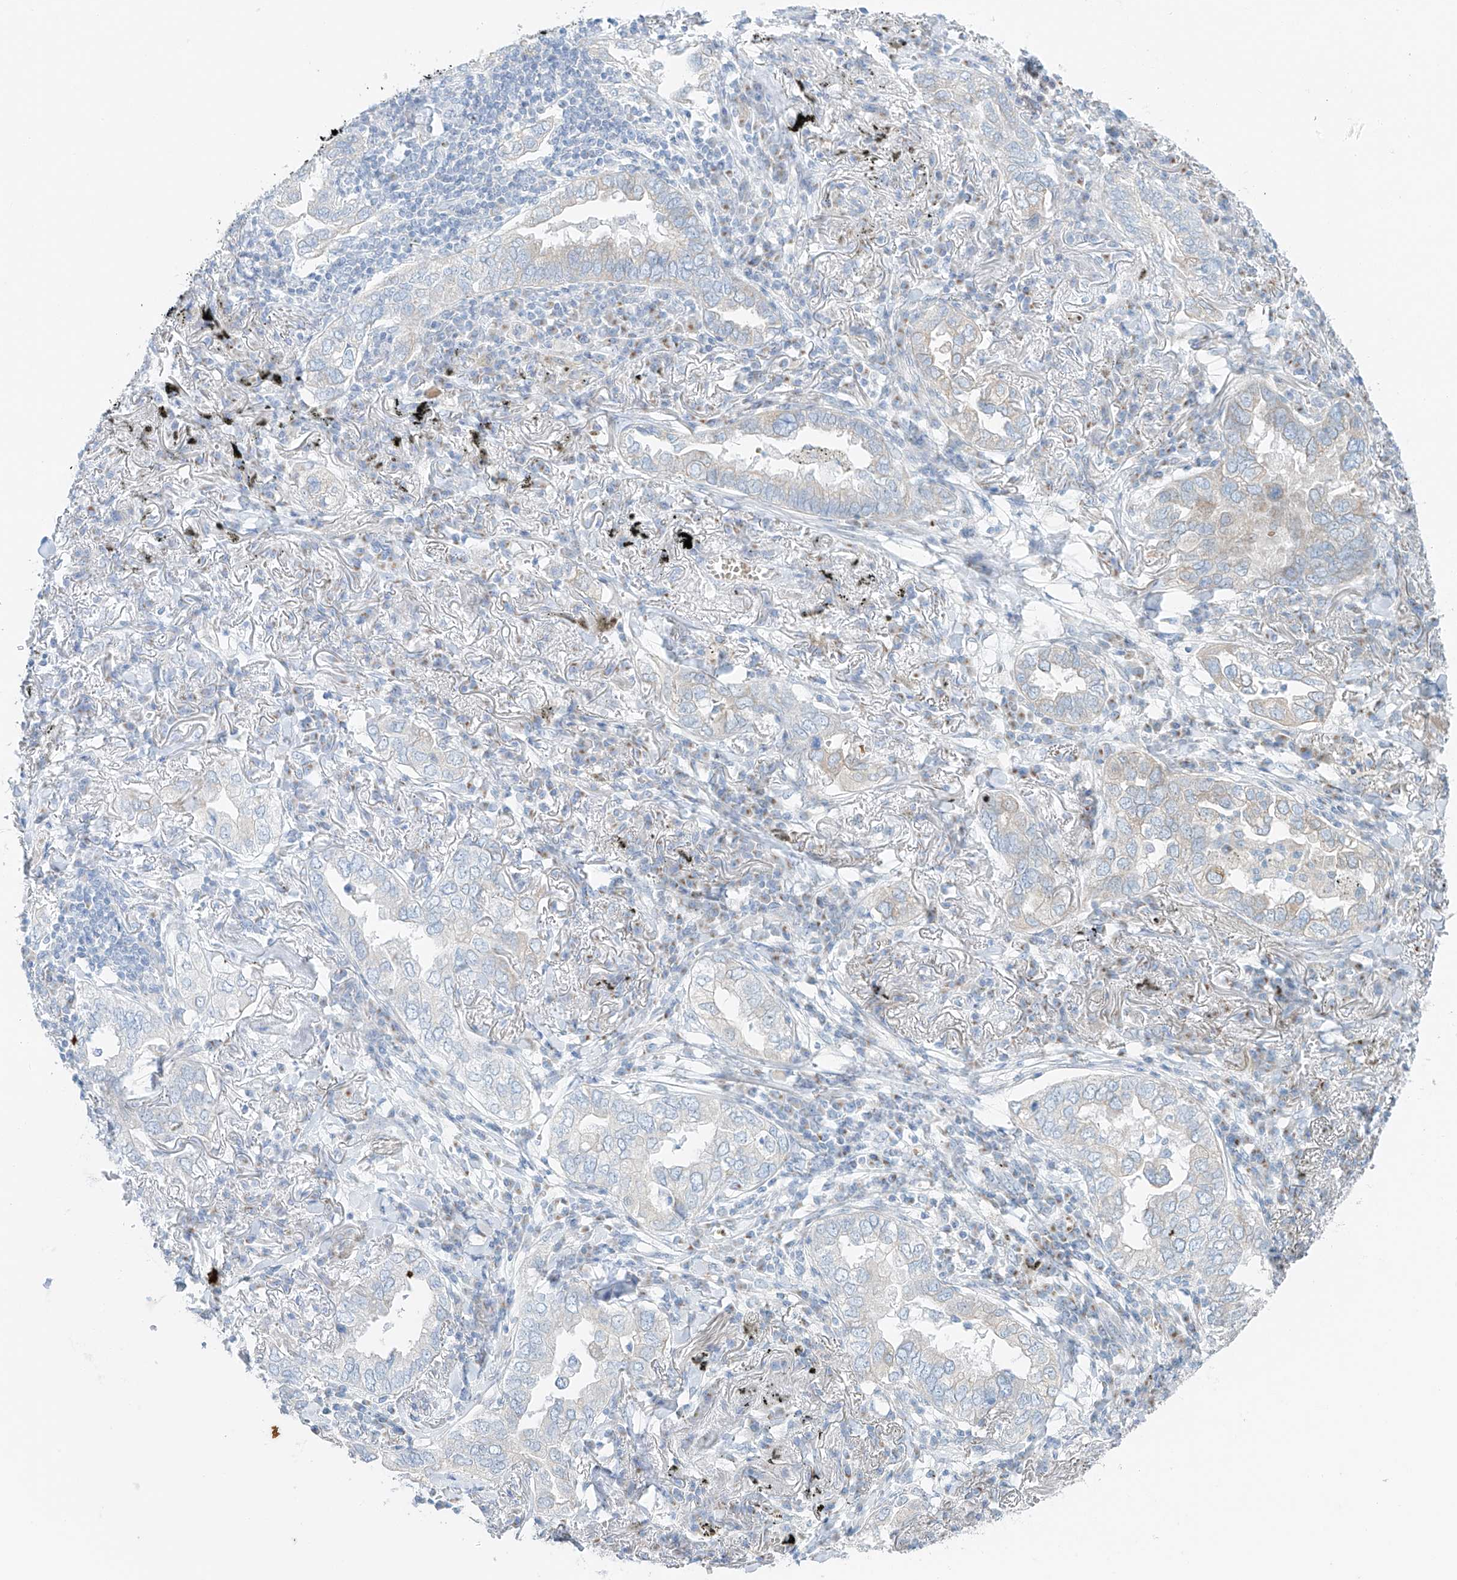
{"staining": {"intensity": "weak", "quantity": "<25%", "location": "cytoplasmic/membranous"}, "tissue": "lung cancer", "cell_type": "Tumor cells", "image_type": "cancer", "snomed": [{"axis": "morphology", "description": "Adenocarcinoma, NOS"}, {"axis": "topography", "description": "Lung"}], "caption": "This is an immunohistochemistry (IHC) image of adenocarcinoma (lung). There is no staining in tumor cells.", "gene": "EIPR1", "patient": {"sex": "male", "age": 65}}